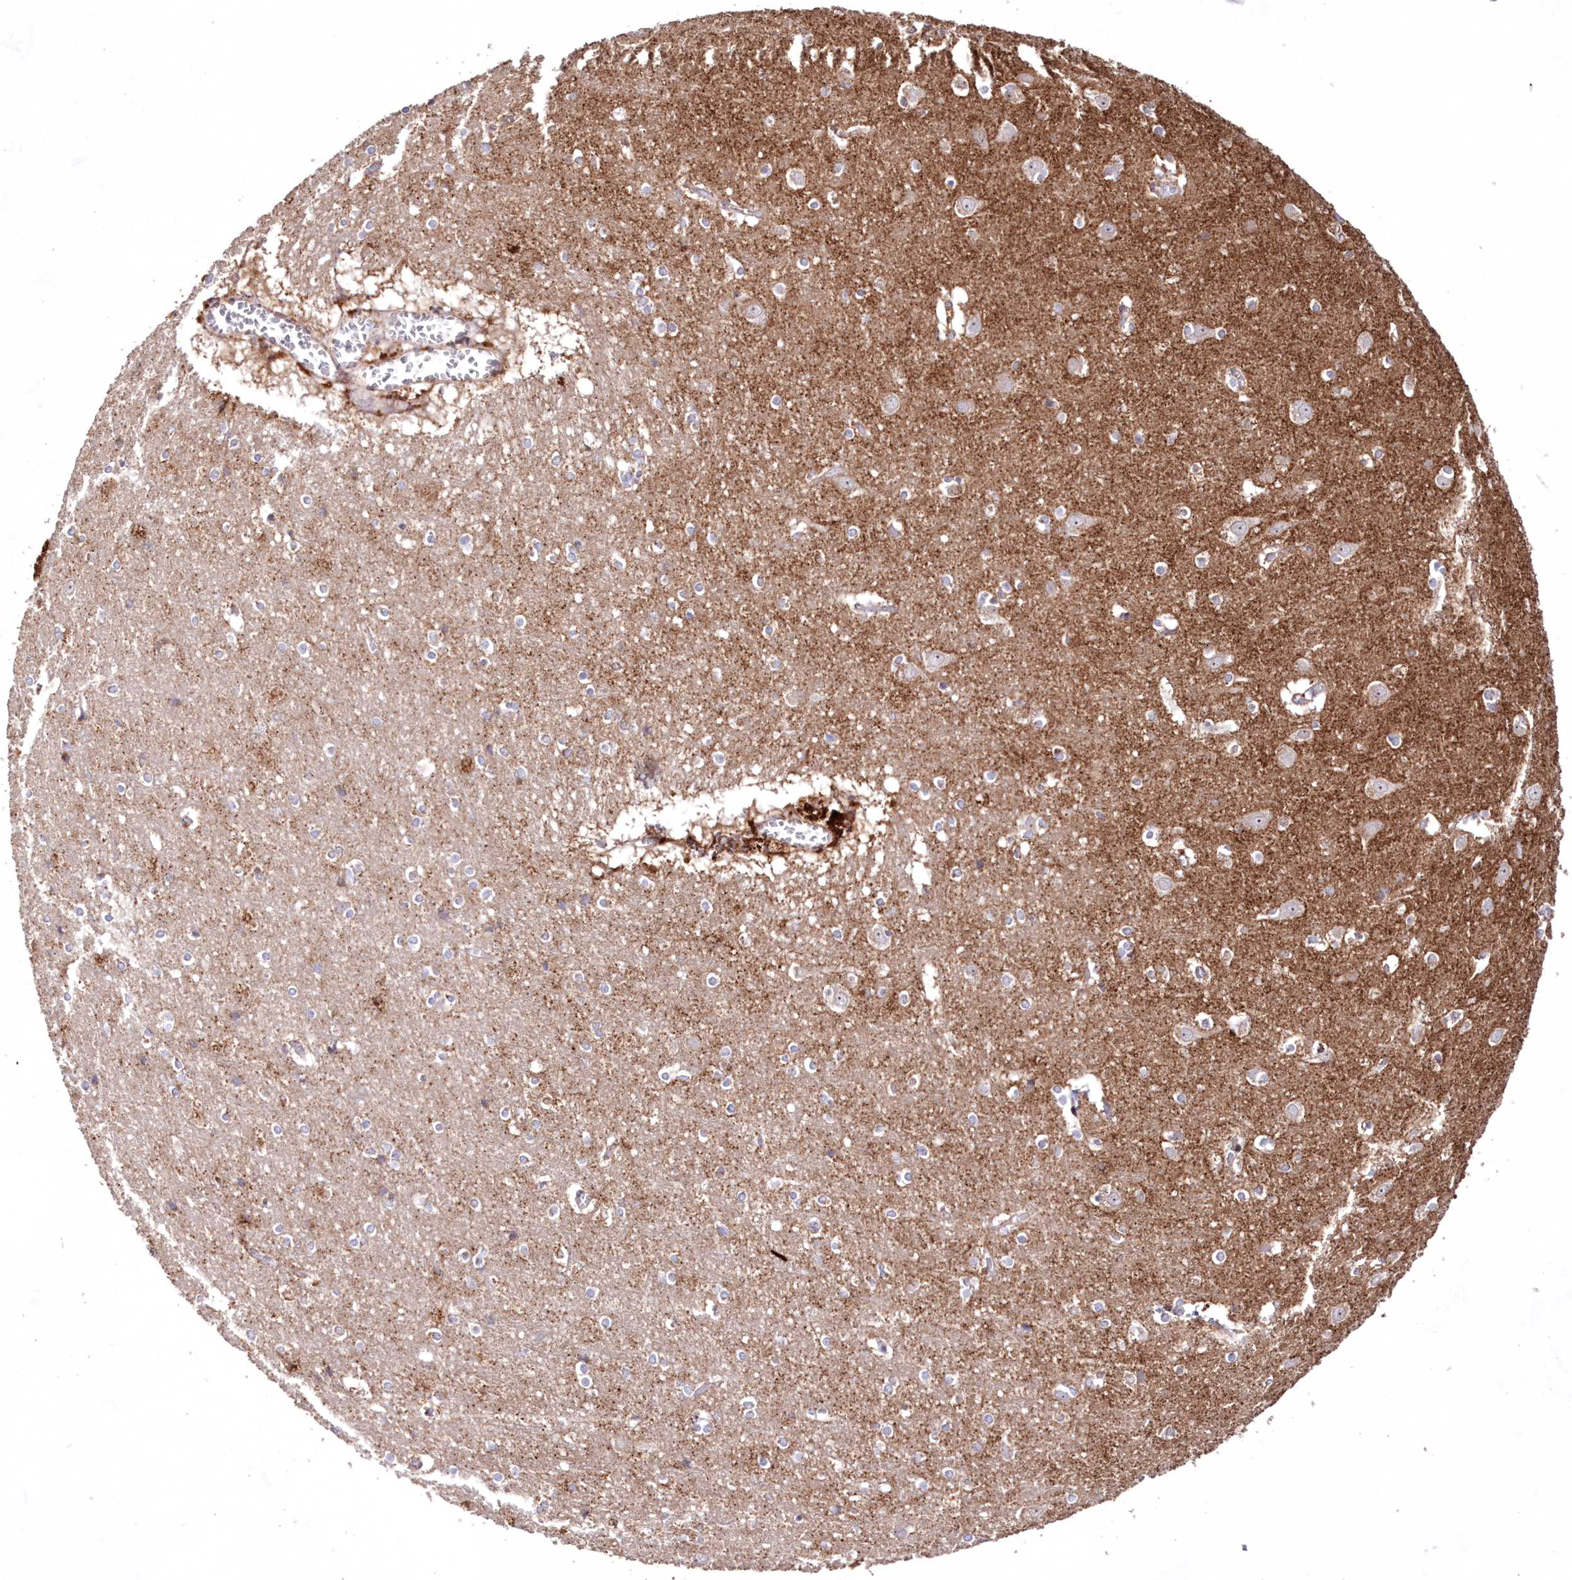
{"staining": {"intensity": "negative", "quantity": "none", "location": "none"}, "tissue": "cerebral cortex", "cell_type": "Endothelial cells", "image_type": "normal", "snomed": [{"axis": "morphology", "description": "Normal tissue, NOS"}, {"axis": "topography", "description": "Cerebral cortex"}], "caption": "High power microscopy micrograph of an IHC histopathology image of unremarkable cerebral cortex, revealing no significant positivity in endothelial cells. (DAB (3,3'-diaminobenzidine) immunohistochemistry (IHC) with hematoxylin counter stain).", "gene": "HADHB", "patient": {"sex": "male", "age": 54}}